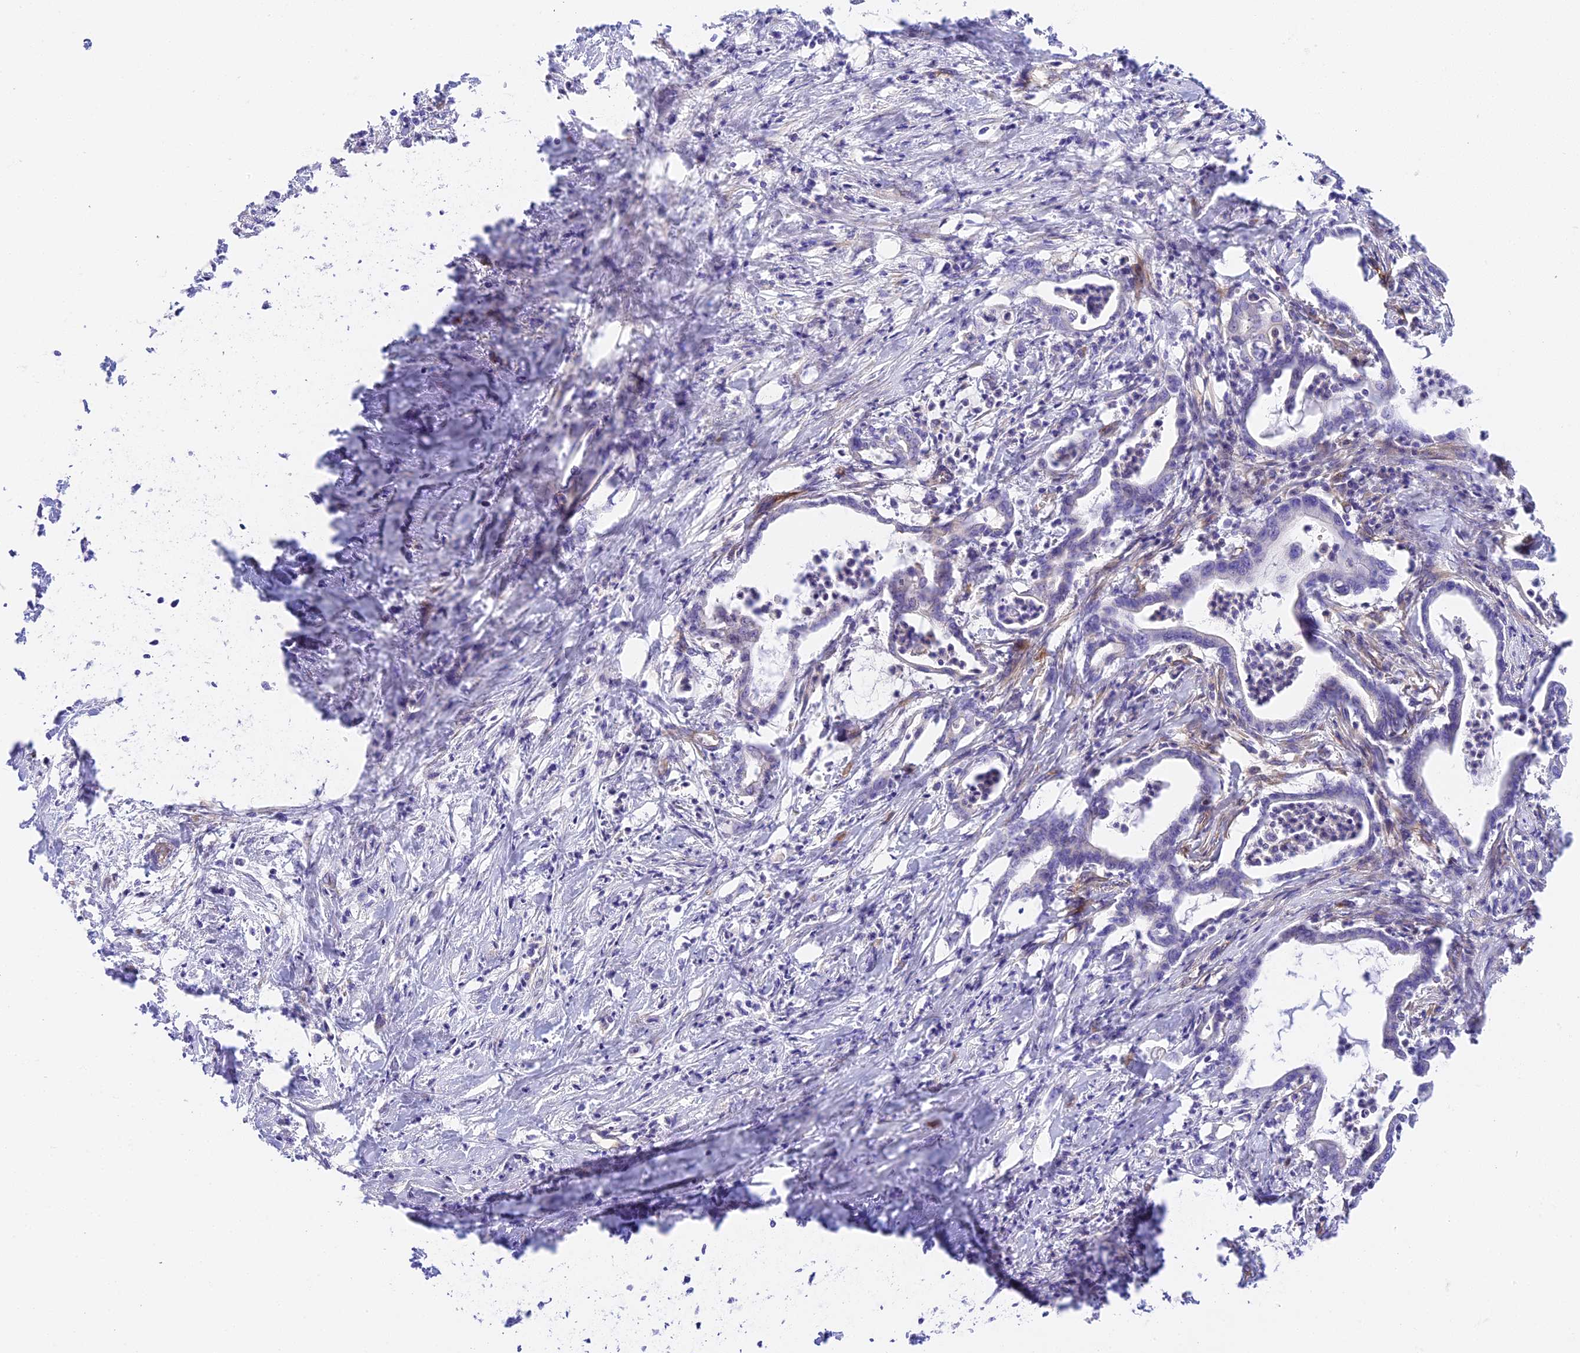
{"staining": {"intensity": "negative", "quantity": "none", "location": "none"}, "tissue": "pancreatic cancer", "cell_type": "Tumor cells", "image_type": "cancer", "snomed": [{"axis": "morphology", "description": "Adenocarcinoma, NOS"}, {"axis": "topography", "description": "Pancreas"}], "caption": "High magnification brightfield microscopy of pancreatic cancer stained with DAB (3,3'-diaminobenzidine) (brown) and counterstained with hematoxylin (blue): tumor cells show no significant positivity. (DAB (3,3'-diaminobenzidine) IHC, high magnification).", "gene": "HOMER3", "patient": {"sex": "female", "age": 55}}